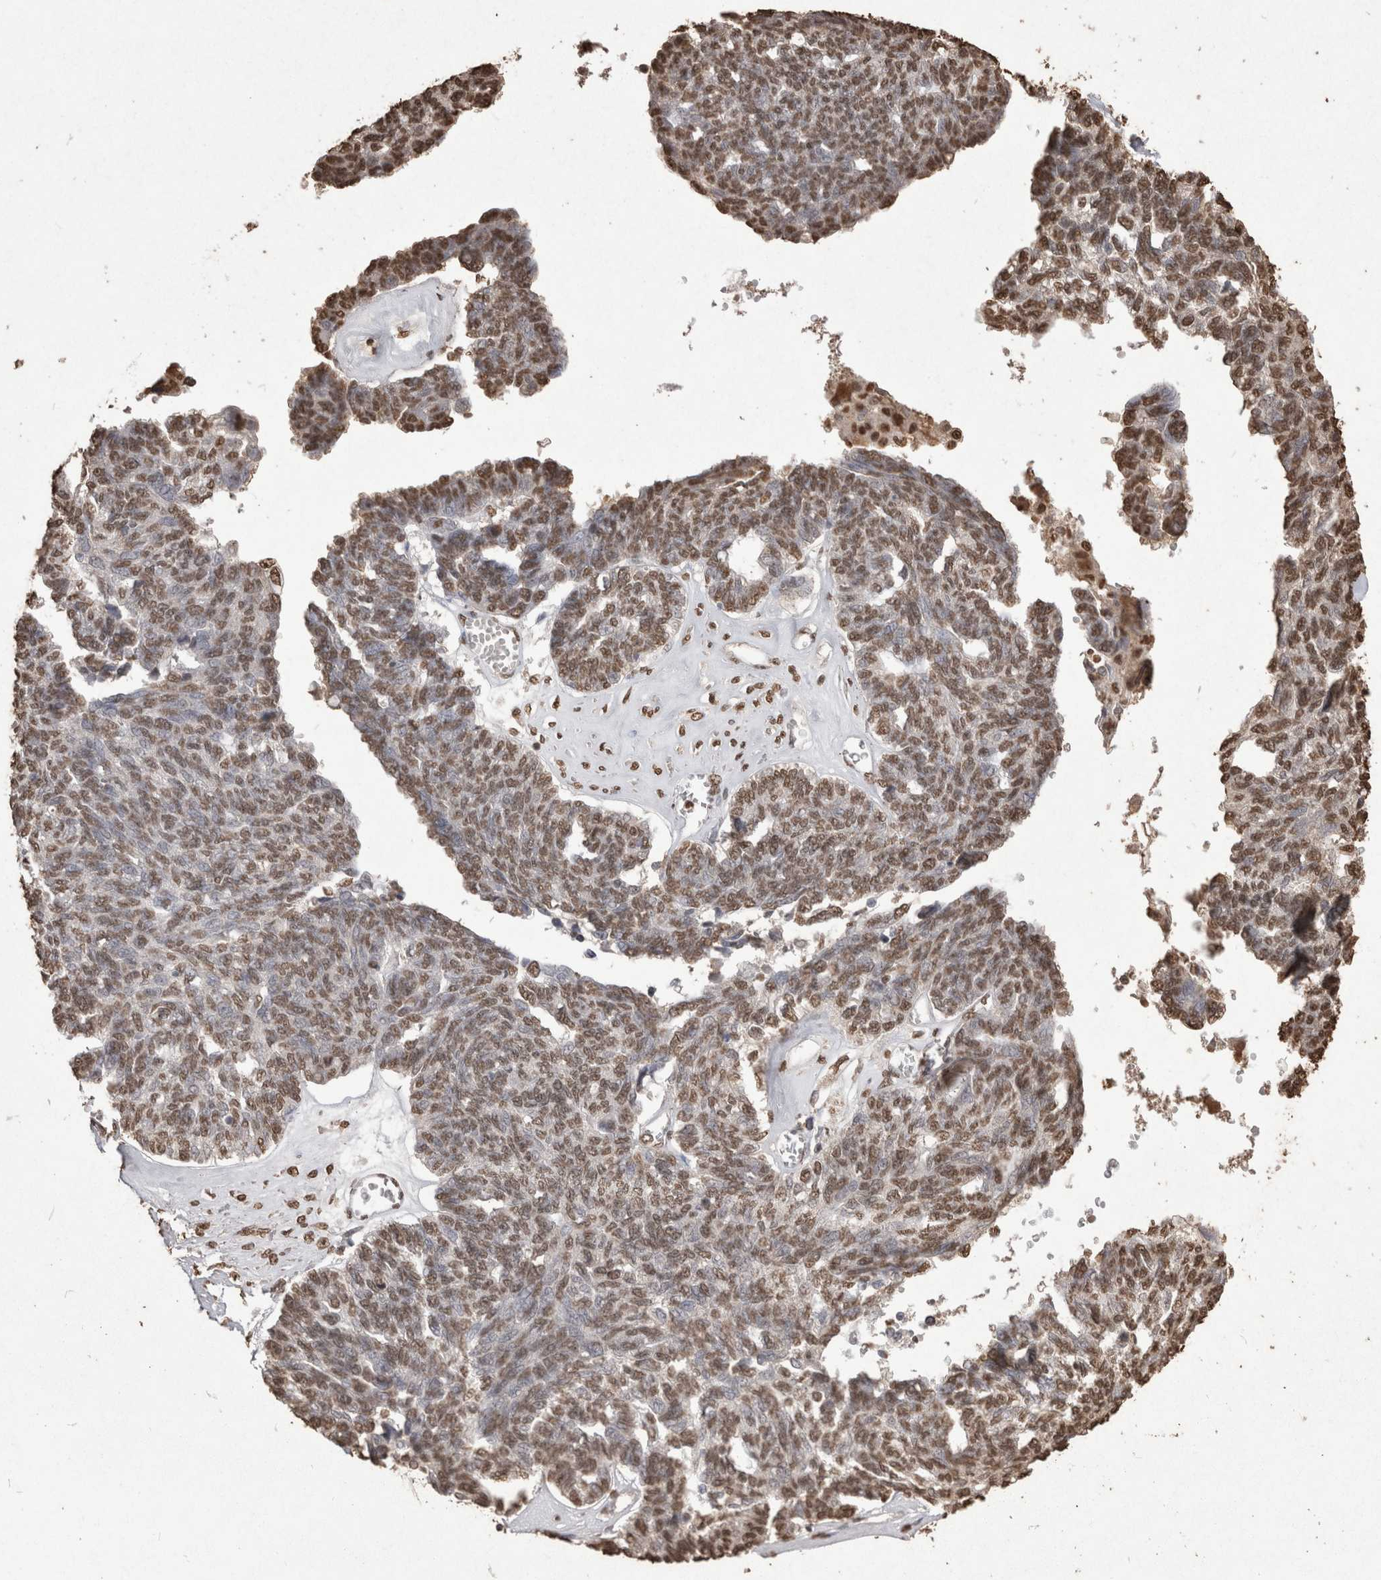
{"staining": {"intensity": "moderate", "quantity": ">75%", "location": "nuclear"}, "tissue": "ovarian cancer", "cell_type": "Tumor cells", "image_type": "cancer", "snomed": [{"axis": "morphology", "description": "Cystadenocarcinoma, serous, NOS"}, {"axis": "topography", "description": "Ovary"}], "caption": "Ovarian cancer stained with immunohistochemistry displays moderate nuclear expression in about >75% of tumor cells.", "gene": "POU5F1", "patient": {"sex": "female", "age": 79}}